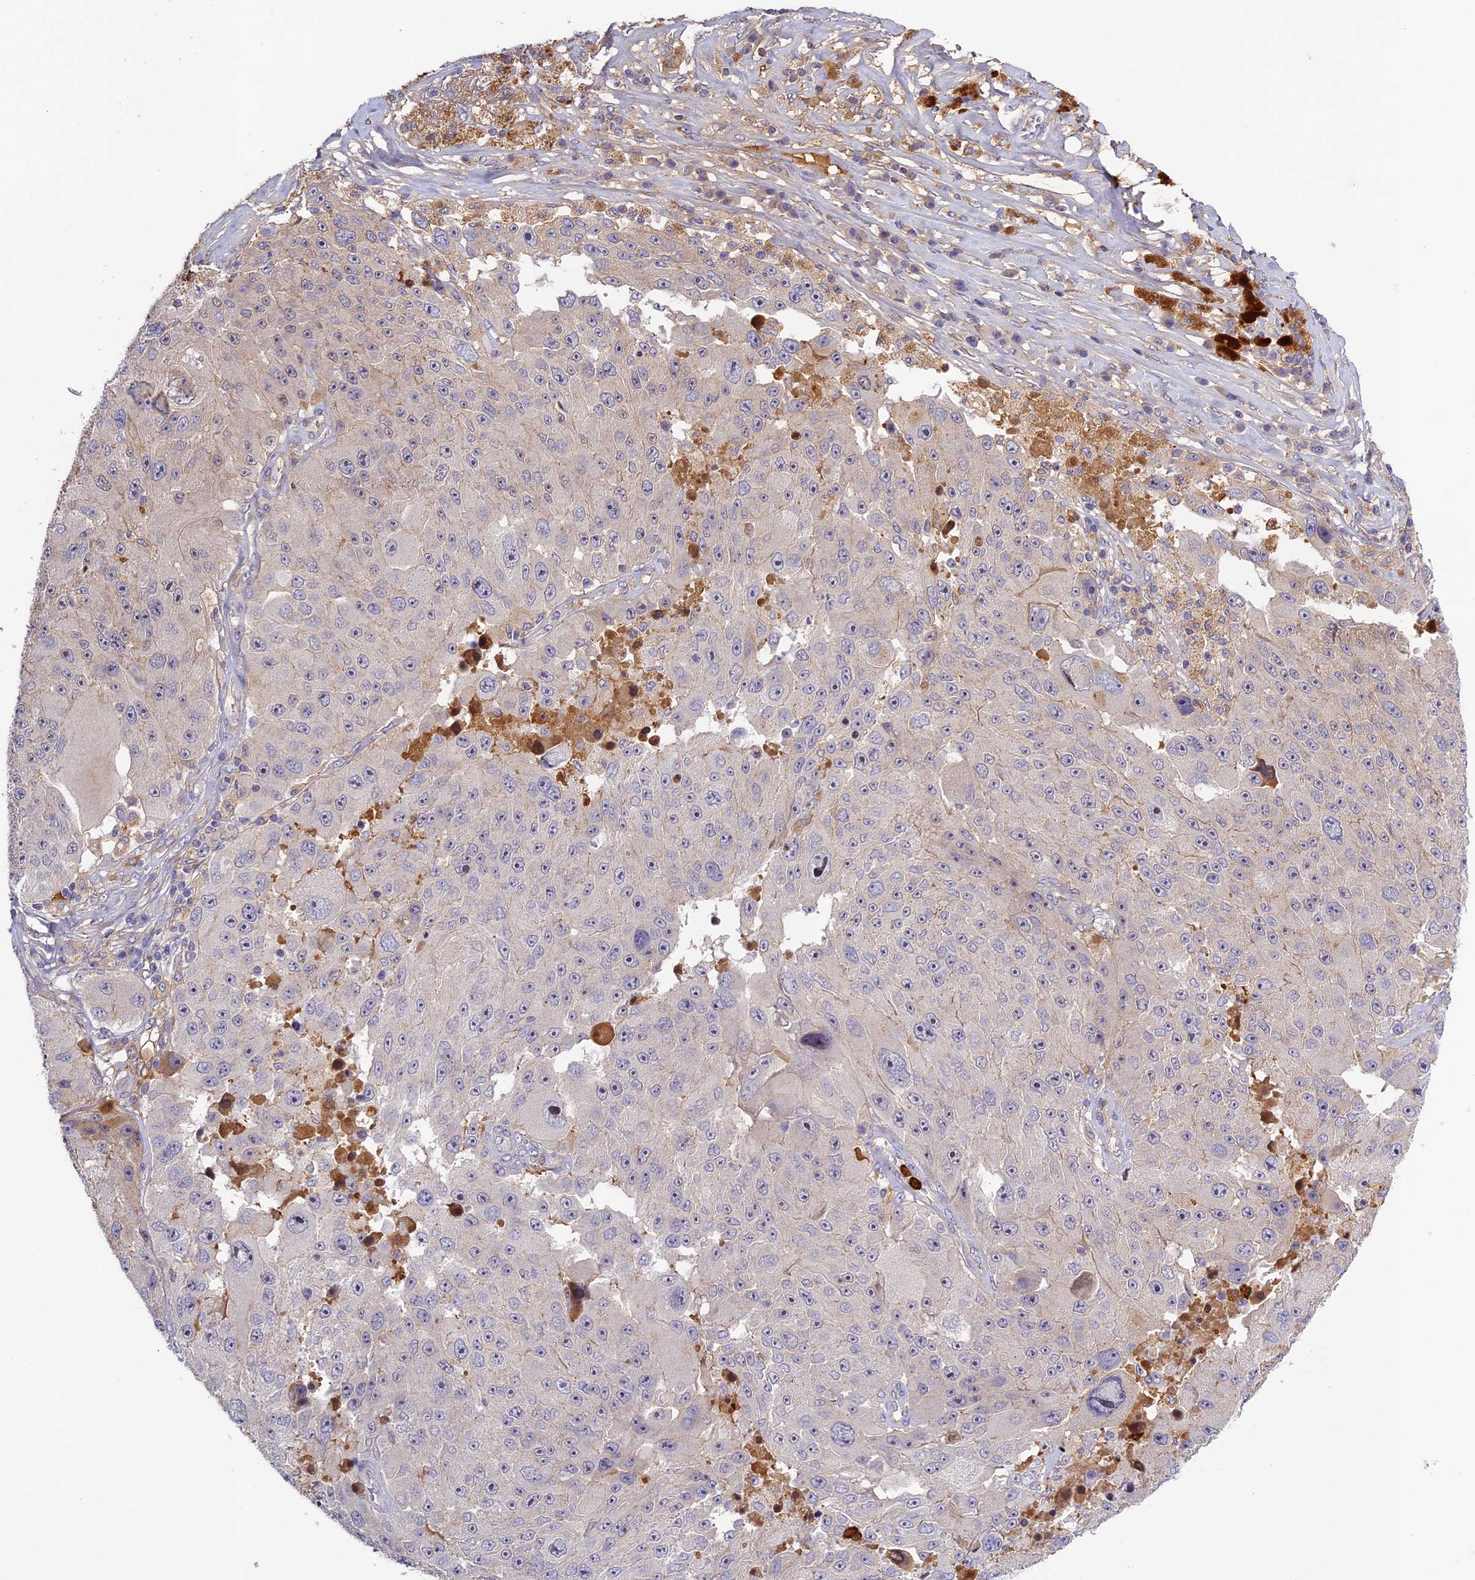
{"staining": {"intensity": "negative", "quantity": "none", "location": "none"}, "tissue": "melanoma", "cell_type": "Tumor cells", "image_type": "cancer", "snomed": [{"axis": "morphology", "description": "Malignant melanoma, Metastatic site"}, {"axis": "topography", "description": "Lymph node"}], "caption": "Protein analysis of malignant melanoma (metastatic site) demonstrates no significant staining in tumor cells. Nuclei are stained in blue.", "gene": "ADGRD1", "patient": {"sex": "male", "age": 62}}